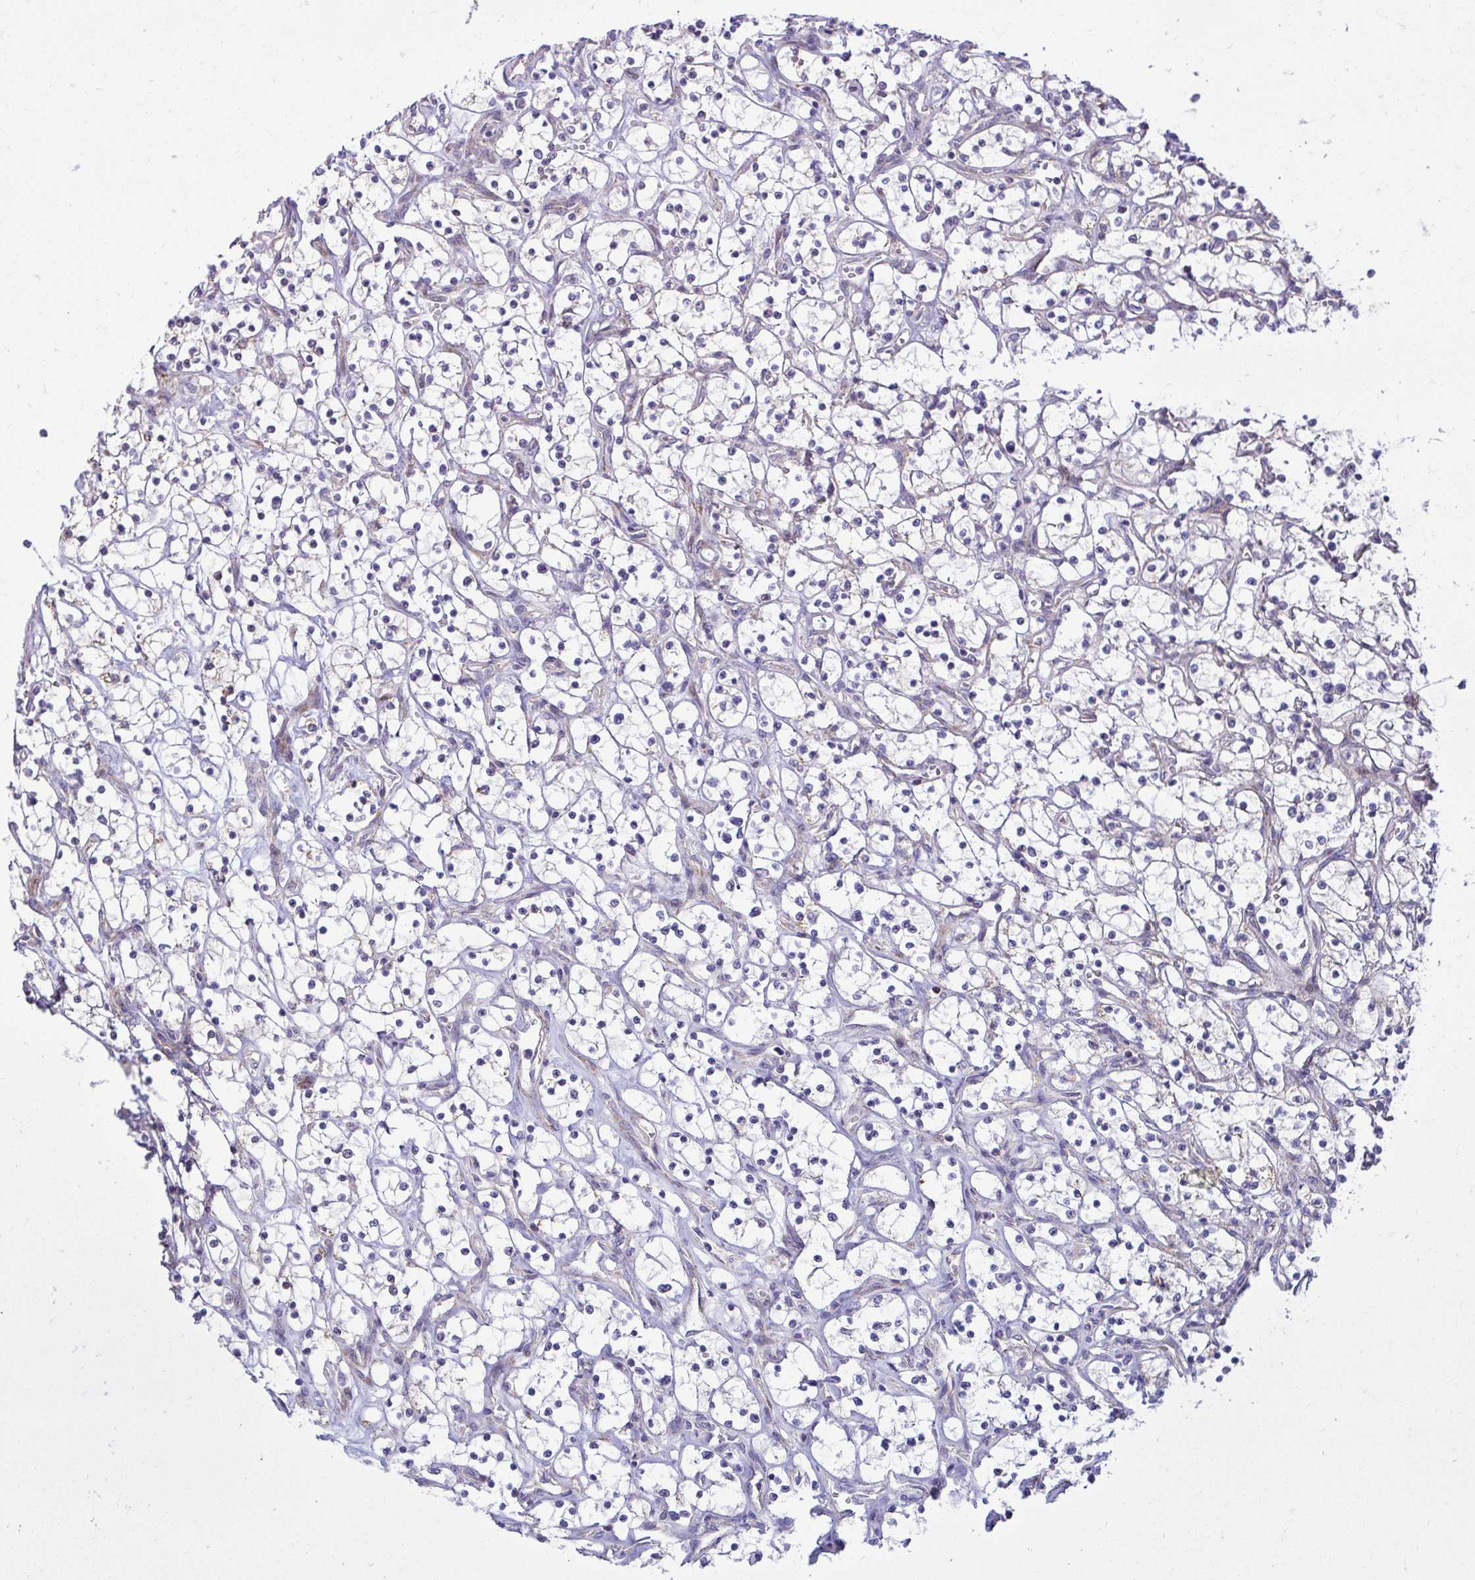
{"staining": {"intensity": "negative", "quantity": "none", "location": "none"}, "tissue": "renal cancer", "cell_type": "Tumor cells", "image_type": "cancer", "snomed": [{"axis": "morphology", "description": "Adenocarcinoma, NOS"}, {"axis": "topography", "description": "Kidney"}], "caption": "An immunohistochemistry image of renal cancer (adenocarcinoma) is shown. There is no staining in tumor cells of renal cancer (adenocarcinoma).", "gene": "GPRIN3", "patient": {"sex": "female", "age": 69}}